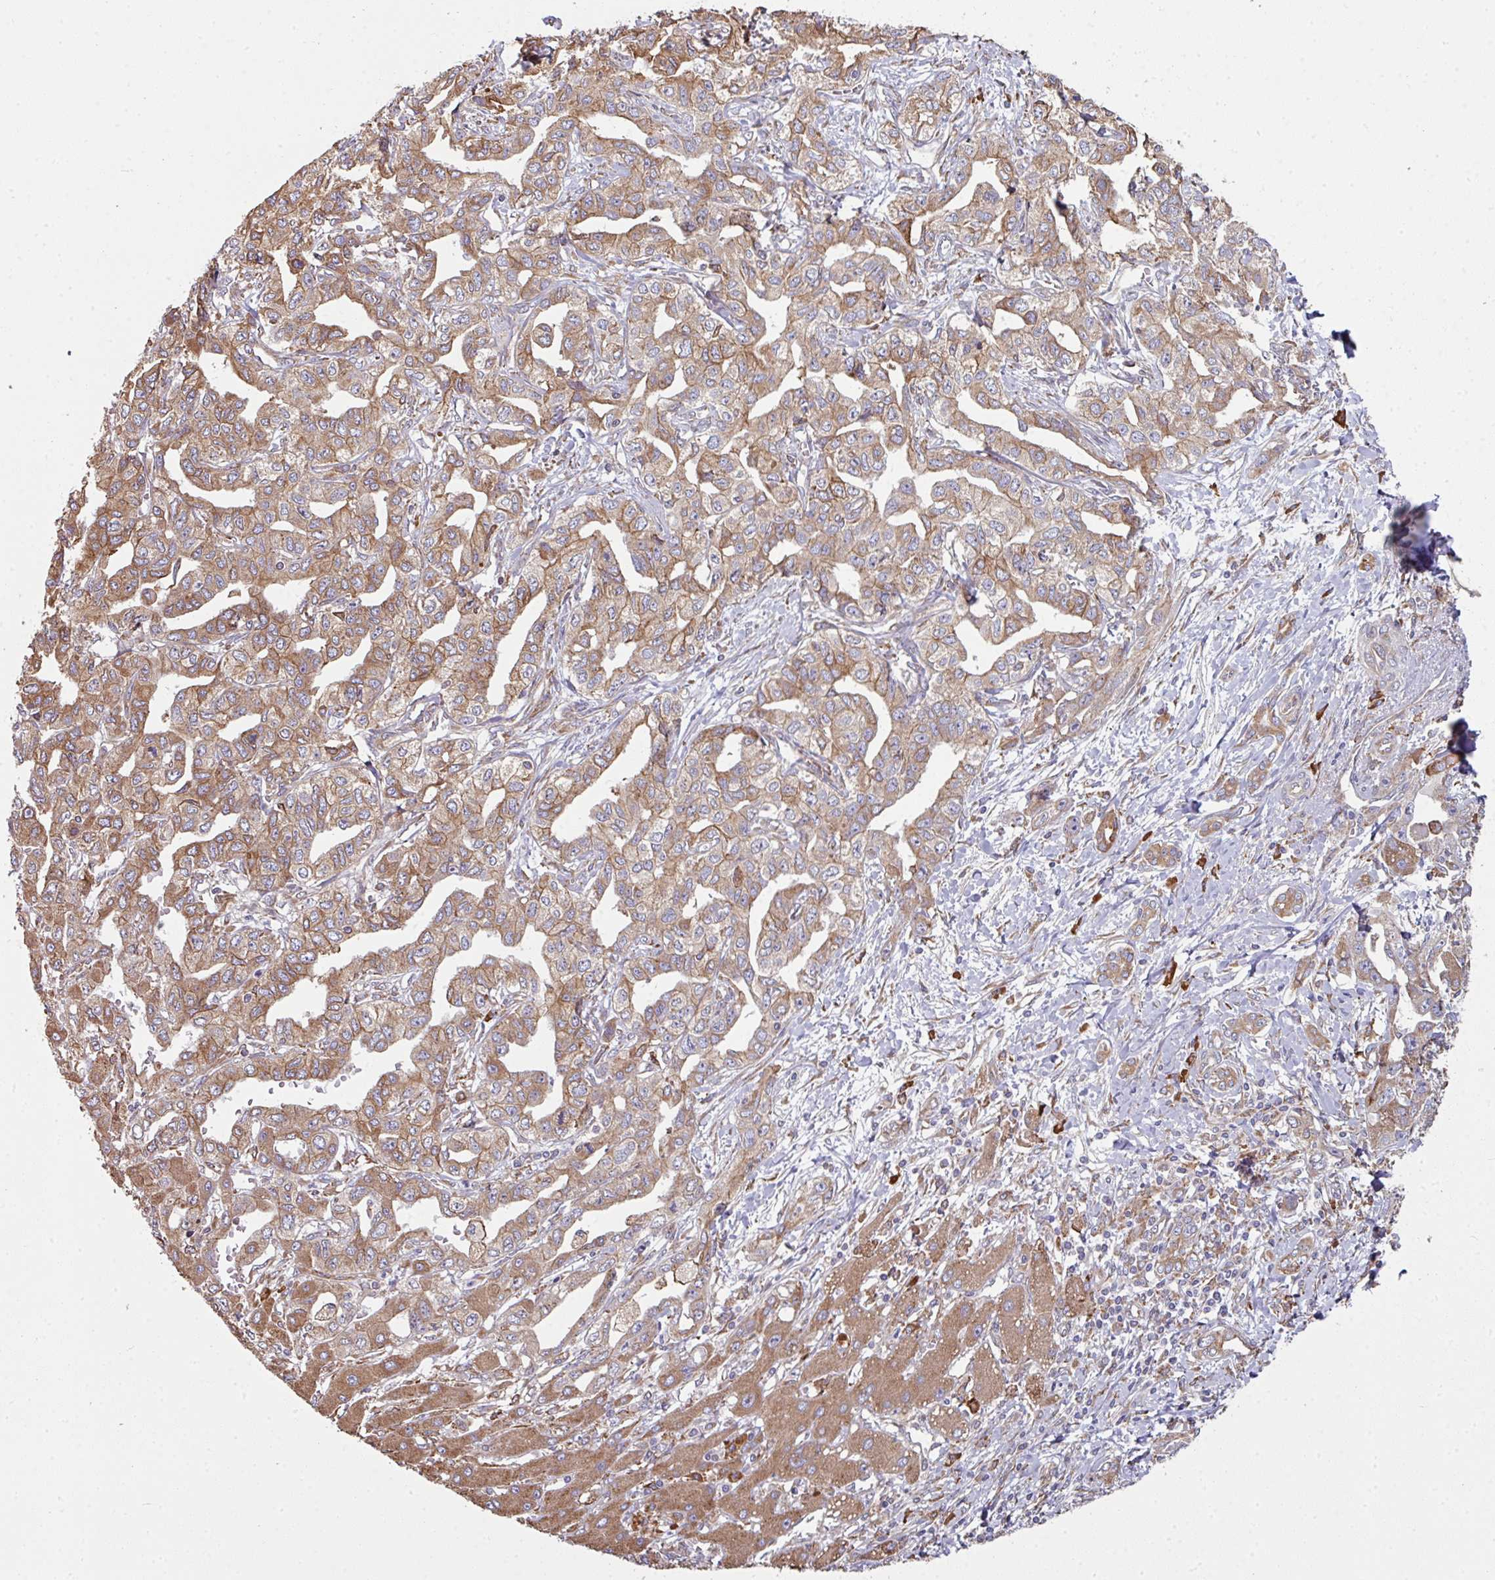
{"staining": {"intensity": "moderate", "quantity": ">75%", "location": "cytoplasmic/membranous"}, "tissue": "liver cancer", "cell_type": "Tumor cells", "image_type": "cancer", "snomed": [{"axis": "morphology", "description": "Cholangiocarcinoma"}, {"axis": "topography", "description": "Liver"}], "caption": "An immunohistochemistry (IHC) micrograph of neoplastic tissue is shown. Protein staining in brown shows moderate cytoplasmic/membranous positivity in liver cancer within tumor cells.", "gene": "FAT4", "patient": {"sex": "male", "age": 59}}